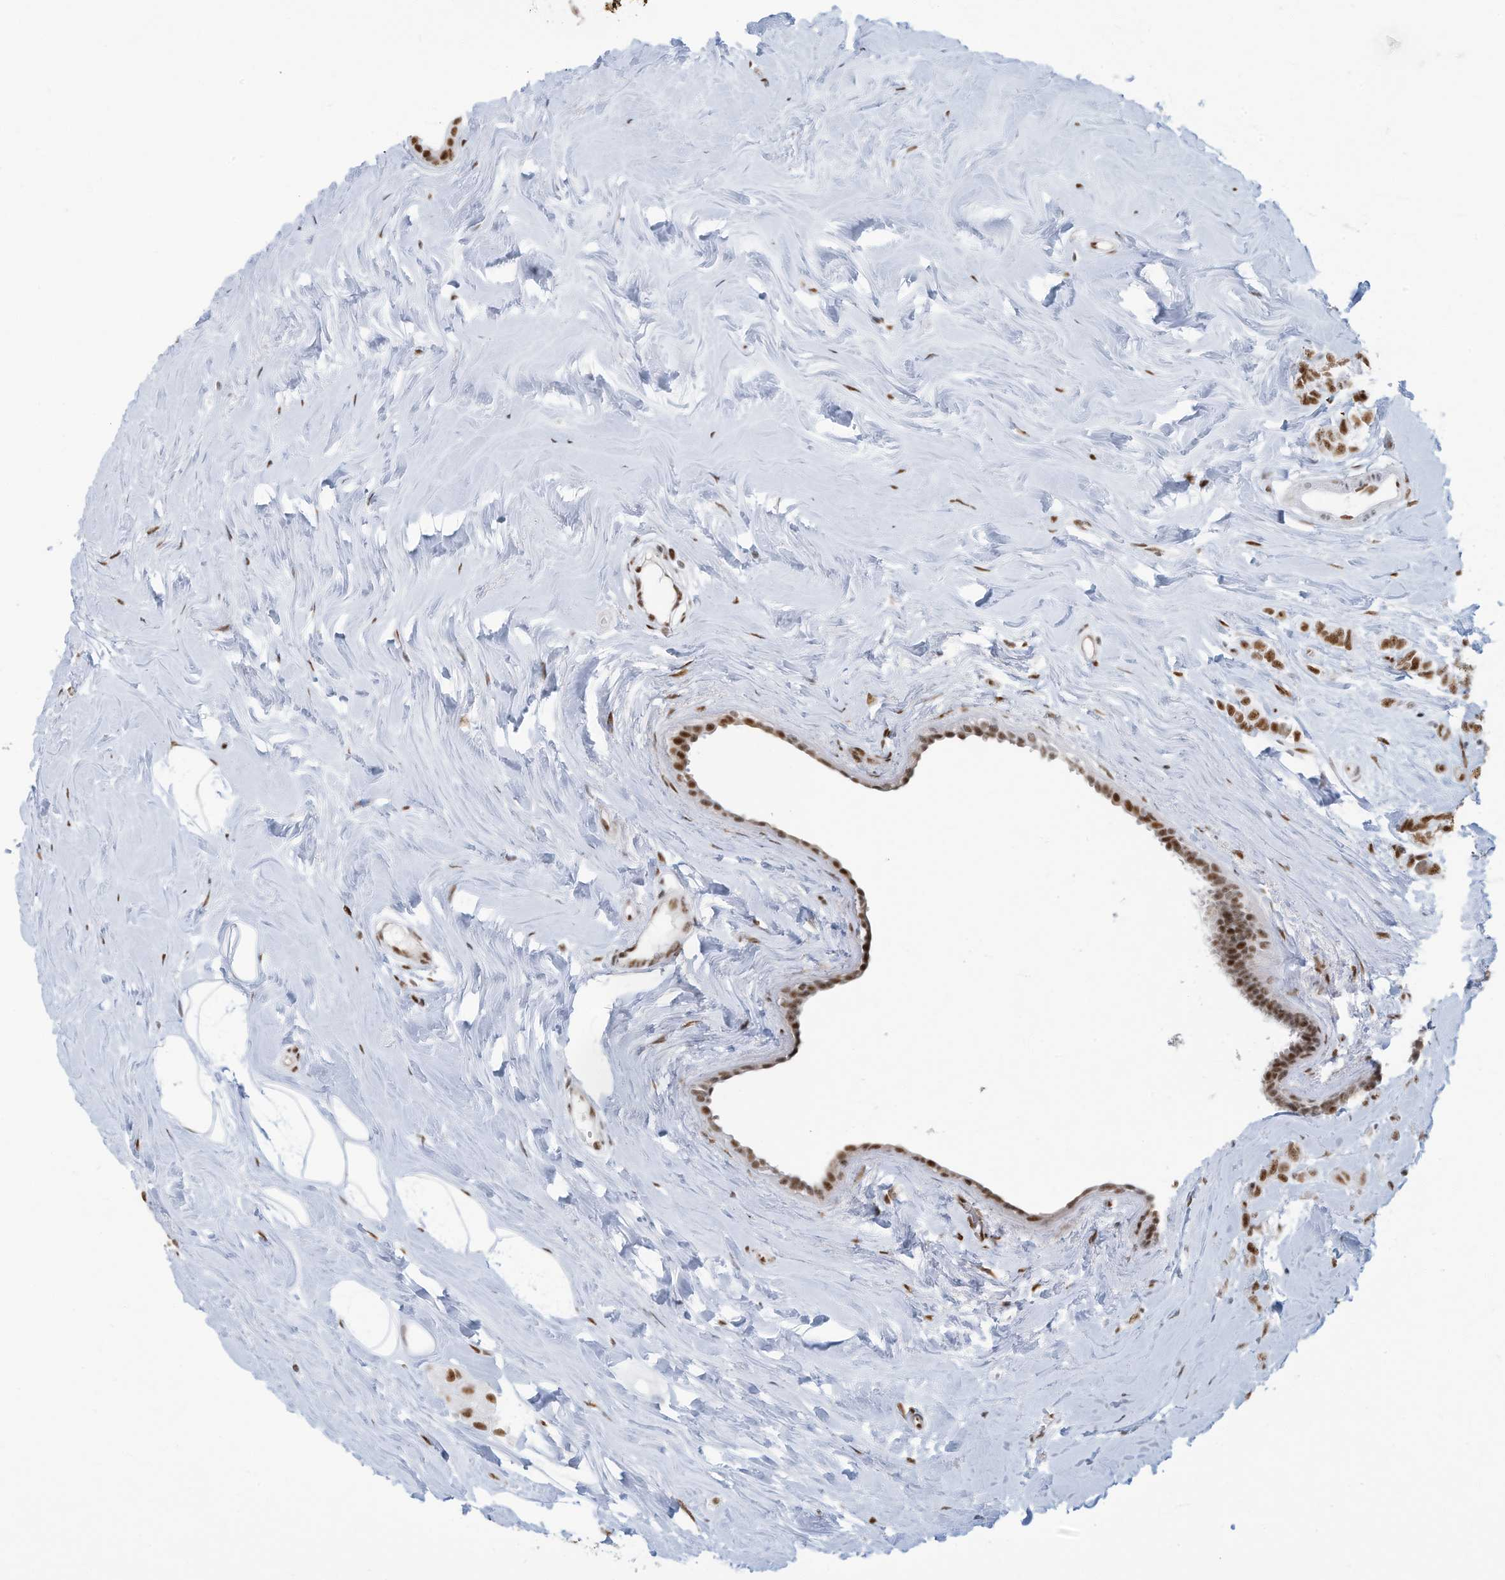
{"staining": {"intensity": "moderate", "quantity": ">75%", "location": "nuclear"}, "tissue": "breast cancer", "cell_type": "Tumor cells", "image_type": "cancer", "snomed": [{"axis": "morphology", "description": "Lobular carcinoma"}, {"axis": "topography", "description": "Breast"}], "caption": "Brown immunohistochemical staining in lobular carcinoma (breast) exhibits moderate nuclear expression in approximately >75% of tumor cells.", "gene": "SARNP", "patient": {"sex": "female", "age": 47}}